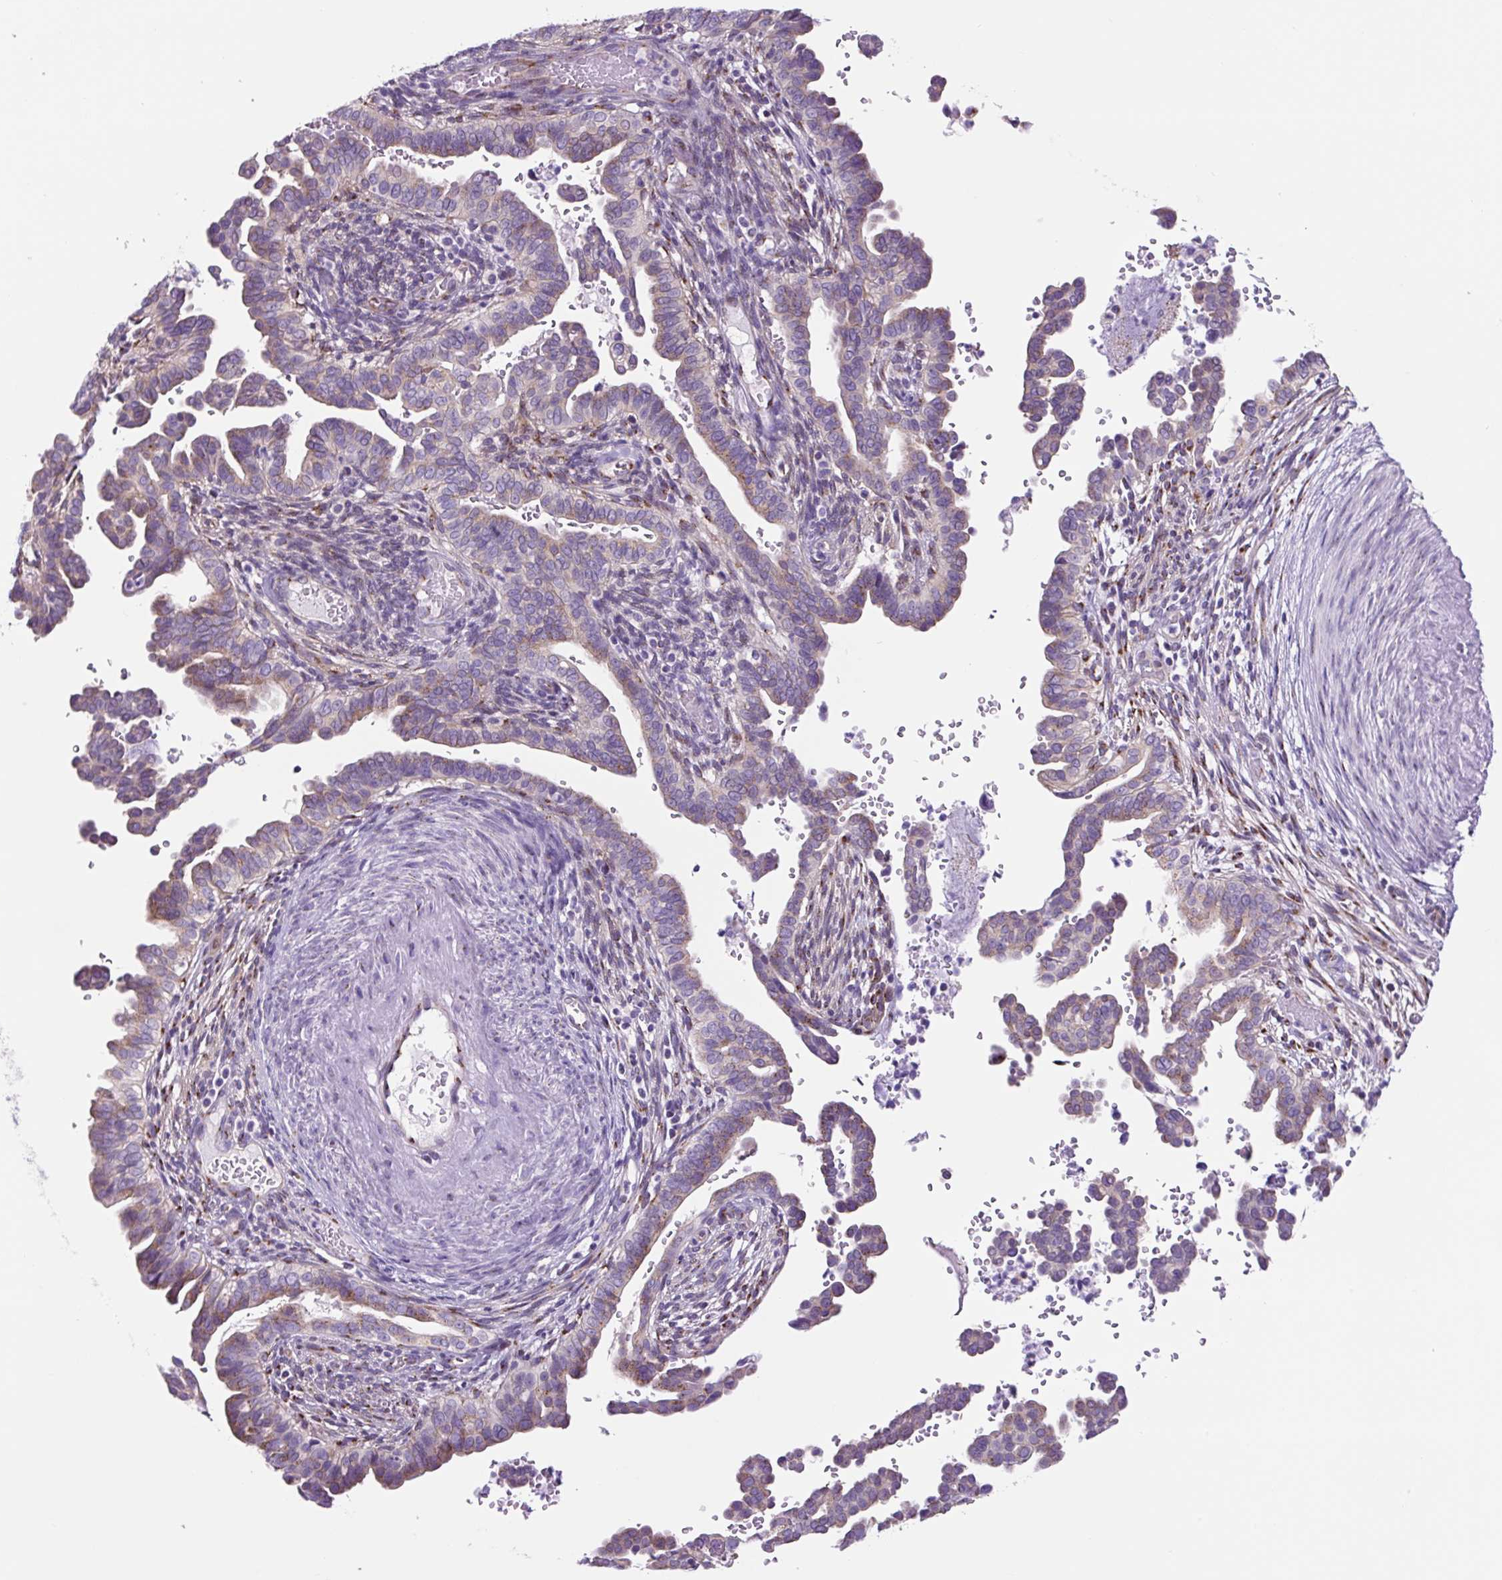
{"staining": {"intensity": "weak", "quantity": "25%-75%", "location": "cytoplasmic/membranous"}, "tissue": "cervical cancer", "cell_type": "Tumor cells", "image_type": "cancer", "snomed": [{"axis": "morphology", "description": "Adenocarcinoma, NOS"}, {"axis": "morphology", "description": "Adenocarcinoma, Low grade"}, {"axis": "topography", "description": "Cervix"}], "caption": "There is low levels of weak cytoplasmic/membranous positivity in tumor cells of cervical cancer (adenocarcinoma (low-grade)), as demonstrated by immunohistochemical staining (brown color).", "gene": "GORASP1", "patient": {"sex": "female", "age": 35}}